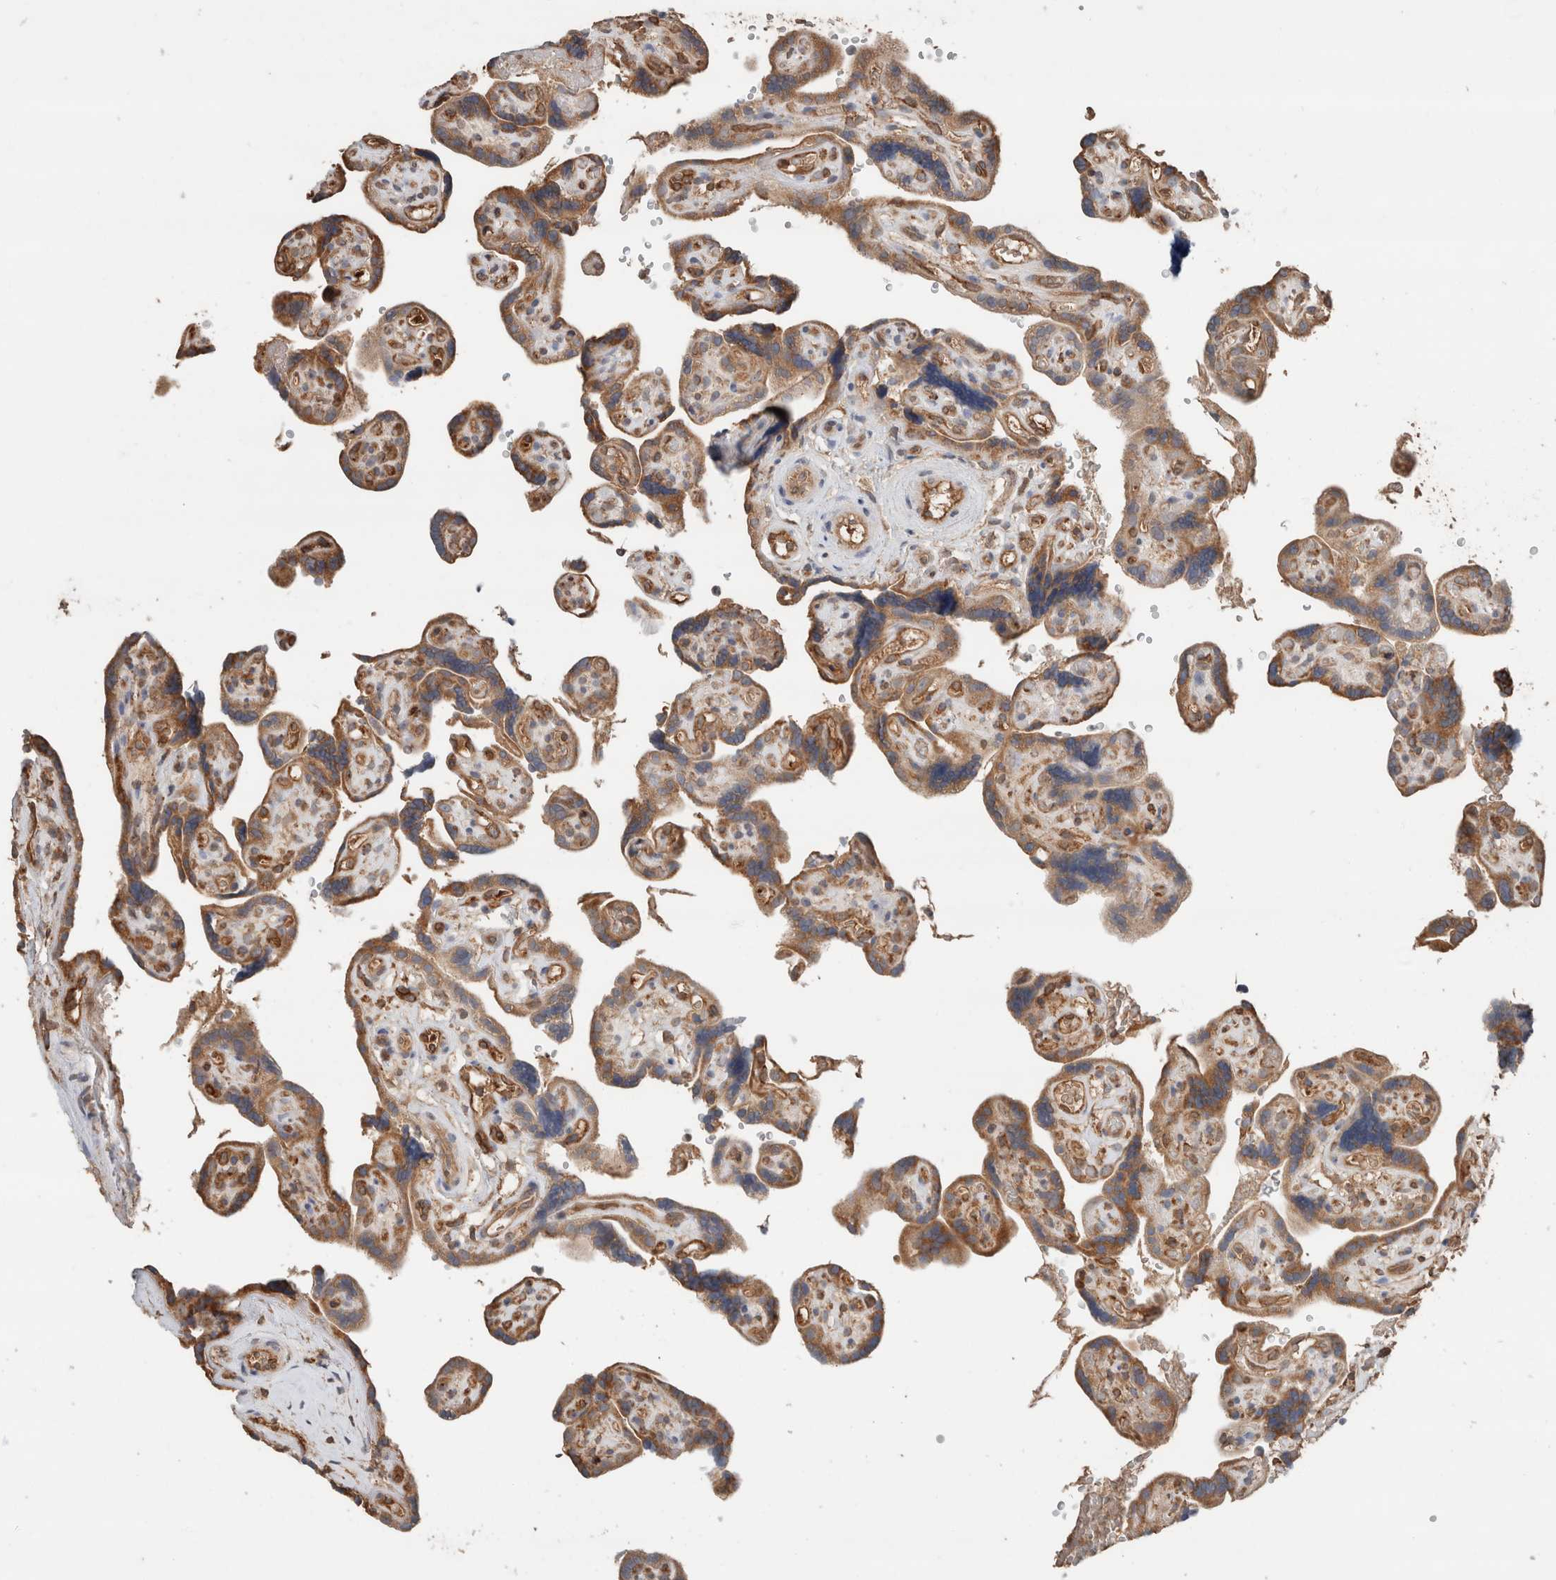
{"staining": {"intensity": "moderate", "quantity": ">75%", "location": "cytoplasmic/membranous"}, "tissue": "placenta", "cell_type": "Decidual cells", "image_type": "normal", "snomed": [{"axis": "morphology", "description": "Normal tissue, NOS"}, {"axis": "topography", "description": "Placenta"}], "caption": "Unremarkable placenta reveals moderate cytoplasmic/membranous expression in approximately >75% of decidual cells The staining is performed using DAB (3,3'-diaminobenzidine) brown chromogen to label protein expression. The nuclei are counter-stained blue using hematoxylin..", "gene": "ERAP2", "patient": {"sex": "female", "age": 30}}